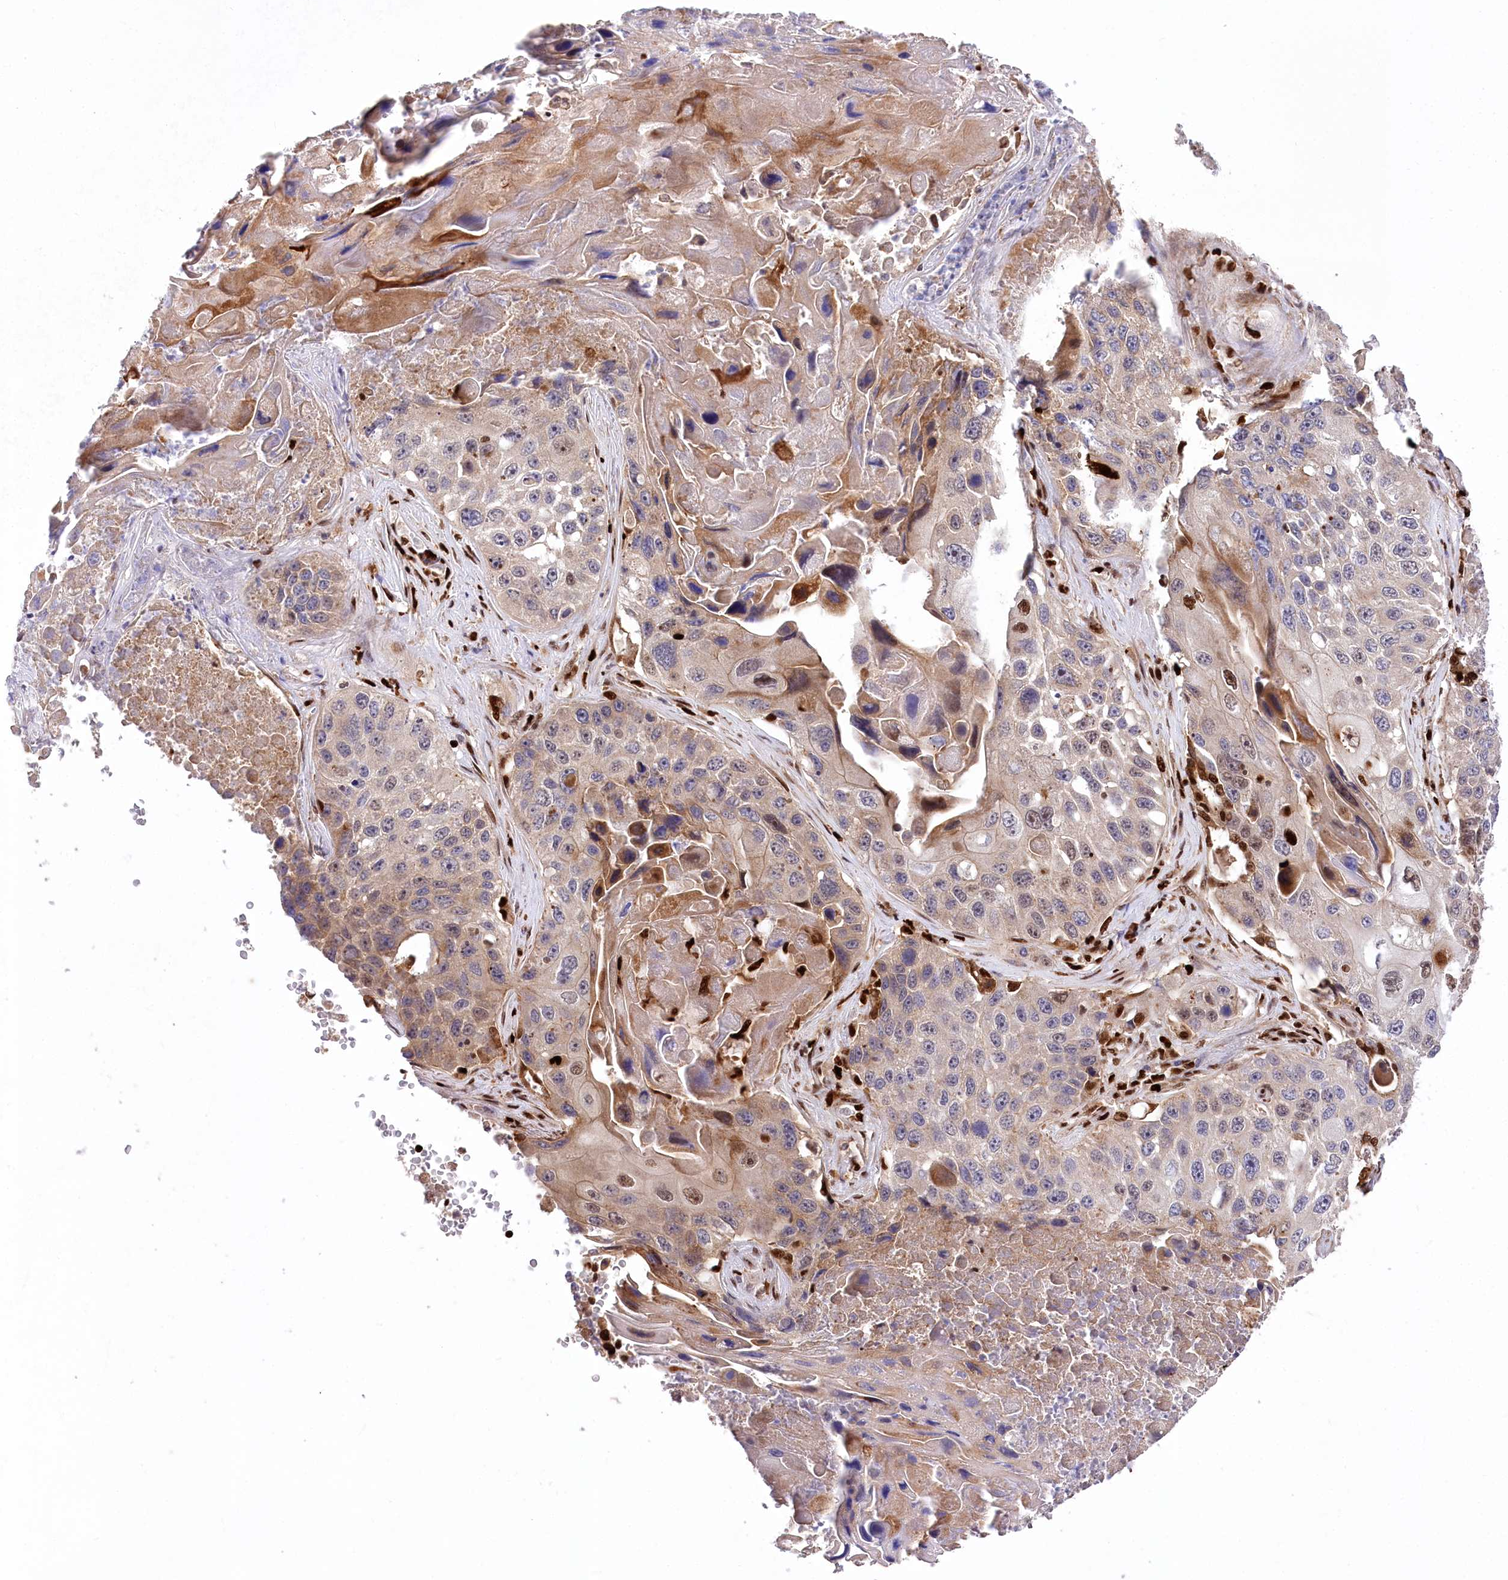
{"staining": {"intensity": "weak", "quantity": "<25%", "location": "cytoplasmic/membranous"}, "tissue": "lung cancer", "cell_type": "Tumor cells", "image_type": "cancer", "snomed": [{"axis": "morphology", "description": "Squamous cell carcinoma, NOS"}, {"axis": "topography", "description": "Lung"}], "caption": "There is no significant expression in tumor cells of lung cancer (squamous cell carcinoma).", "gene": "FIGN", "patient": {"sex": "male", "age": 61}}